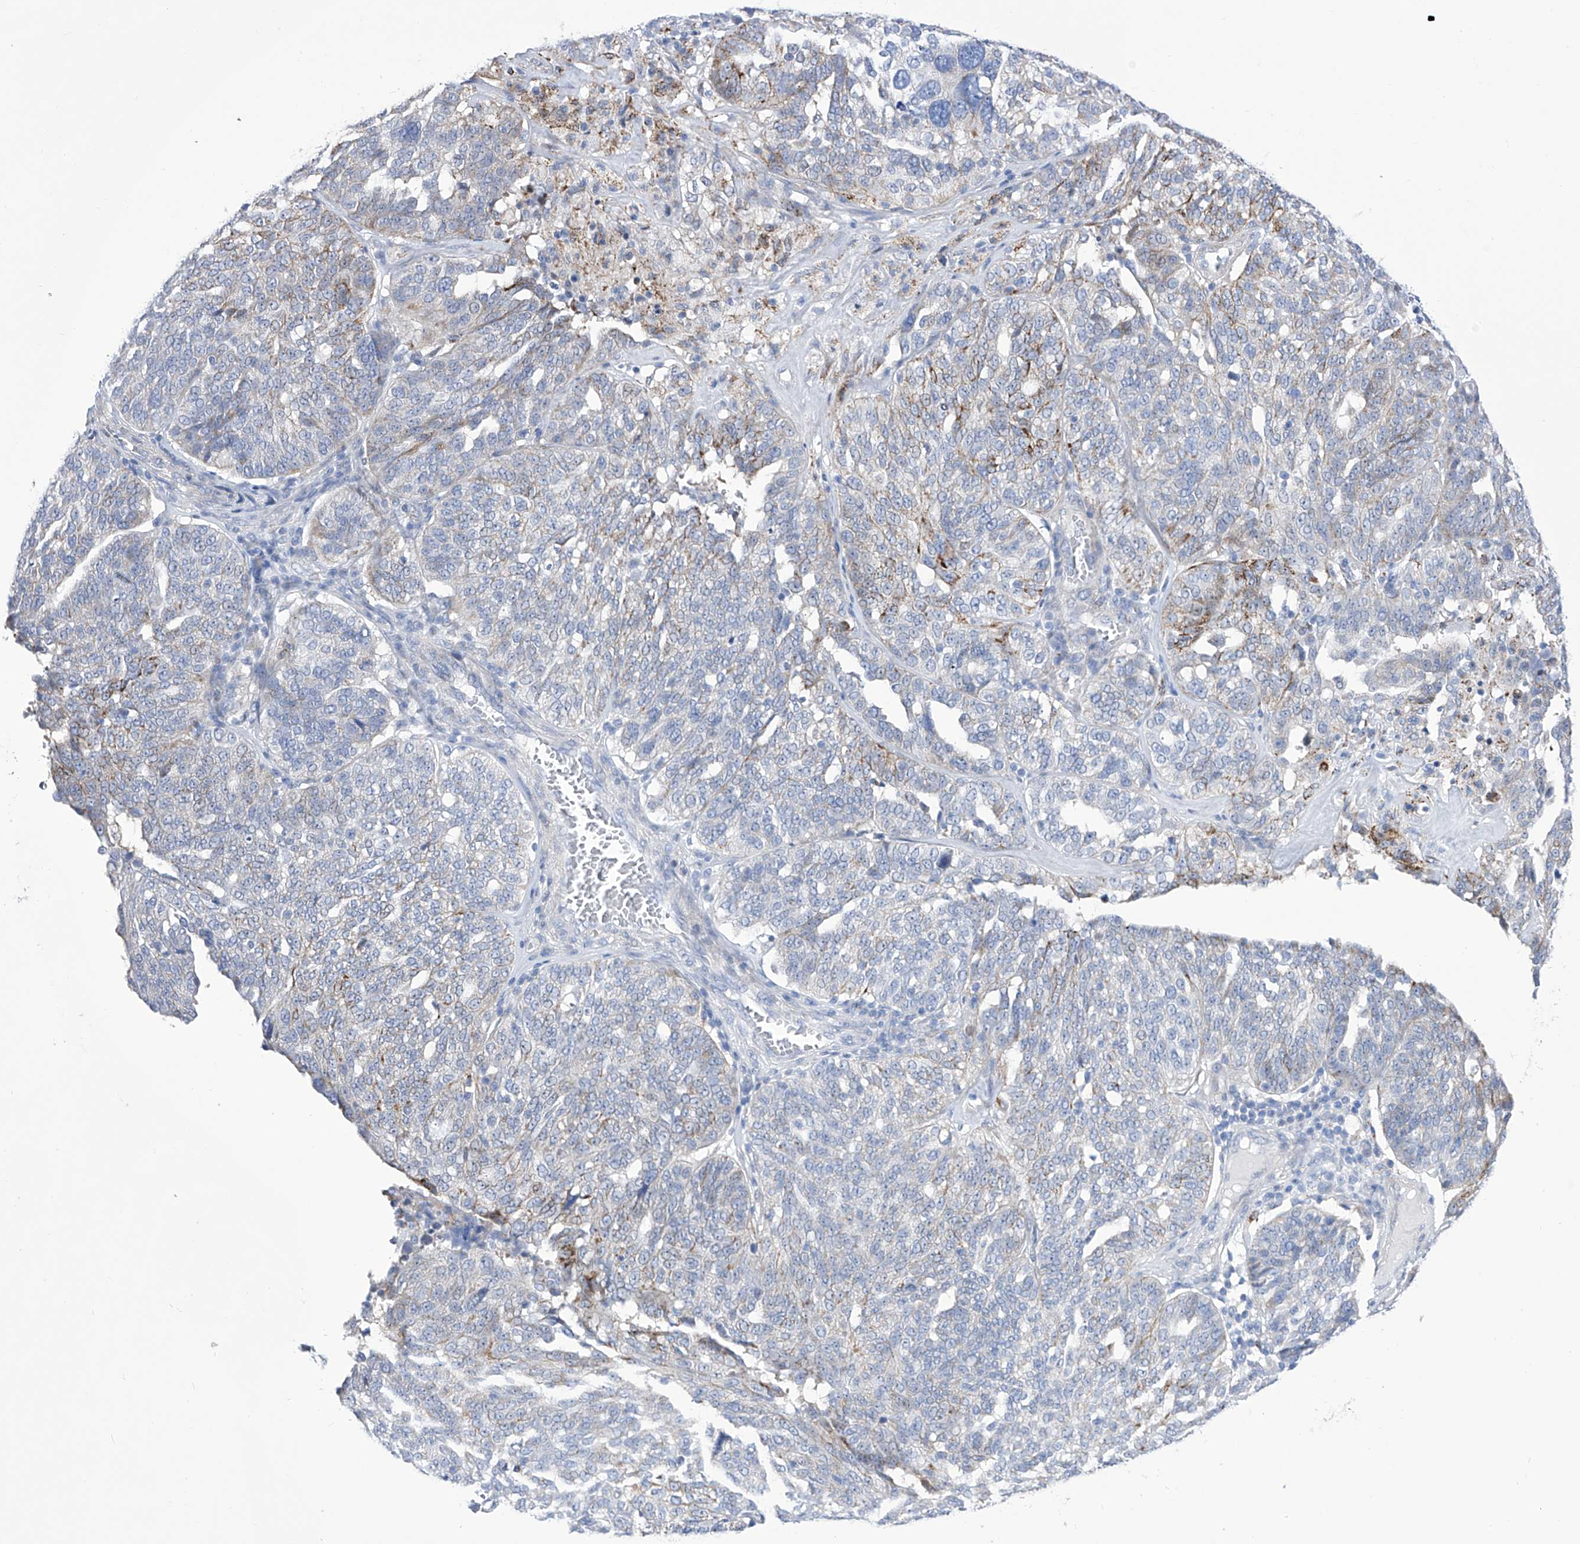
{"staining": {"intensity": "moderate", "quantity": "<25%", "location": "cytoplasmic/membranous"}, "tissue": "ovarian cancer", "cell_type": "Tumor cells", "image_type": "cancer", "snomed": [{"axis": "morphology", "description": "Cystadenocarcinoma, serous, NOS"}, {"axis": "topography", "description": "Ovary"}], "caption": "Immunohistochemistry staining of ovarian cancer (serous cystadenocarcinoma), which exhibits low levels of moderate cytoplasmic/membranous expression in about <25% of tumor cells indicating moderate cytoplasmic/membranous protein positivity. The staining was performed using DAB (3,3'-diaminobenzidine) (brown) for protein detection and nuclei were counterstained in hematoxylin (blue).", "gene": "C1orf87", "patient": {"sex": "female", "age": 59}}